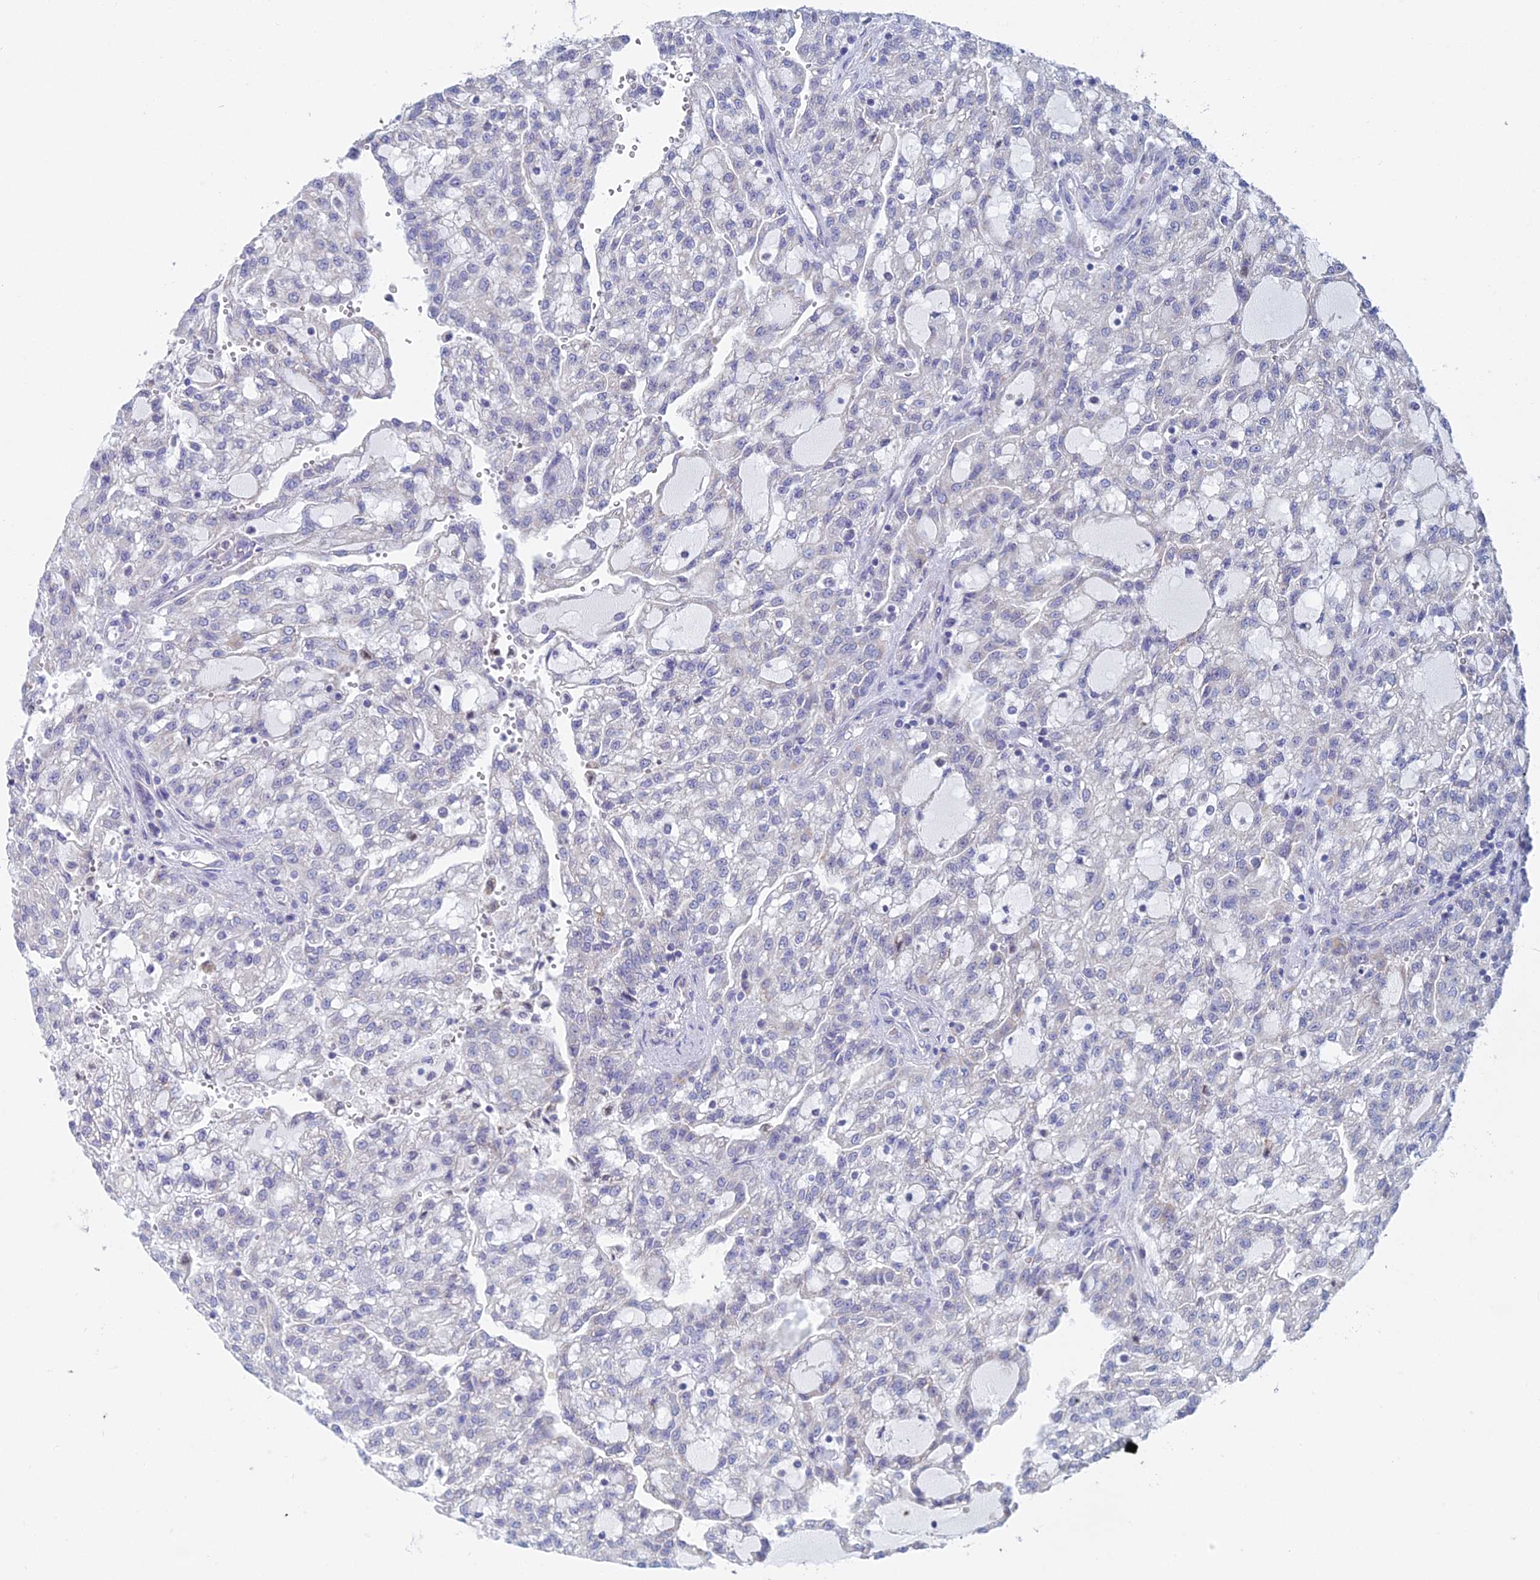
{"staining": {"intensity": "negative", "quantity": "none", "location": "none"}, "tissue": "renal cancer", "cell_type": "Tumor cells", "image_type": "cancer", "snomed": [{"axis": "morphology", "description": "Adenocarcinoma, NOS"}, {"axis": "topography", "description": "Kidney"}], "caption": "Tumor cells show no significant positivity in renal adenocarcinoma.", "gene": "ACSM1", "patient": {"sex": "male", "age": 63}}